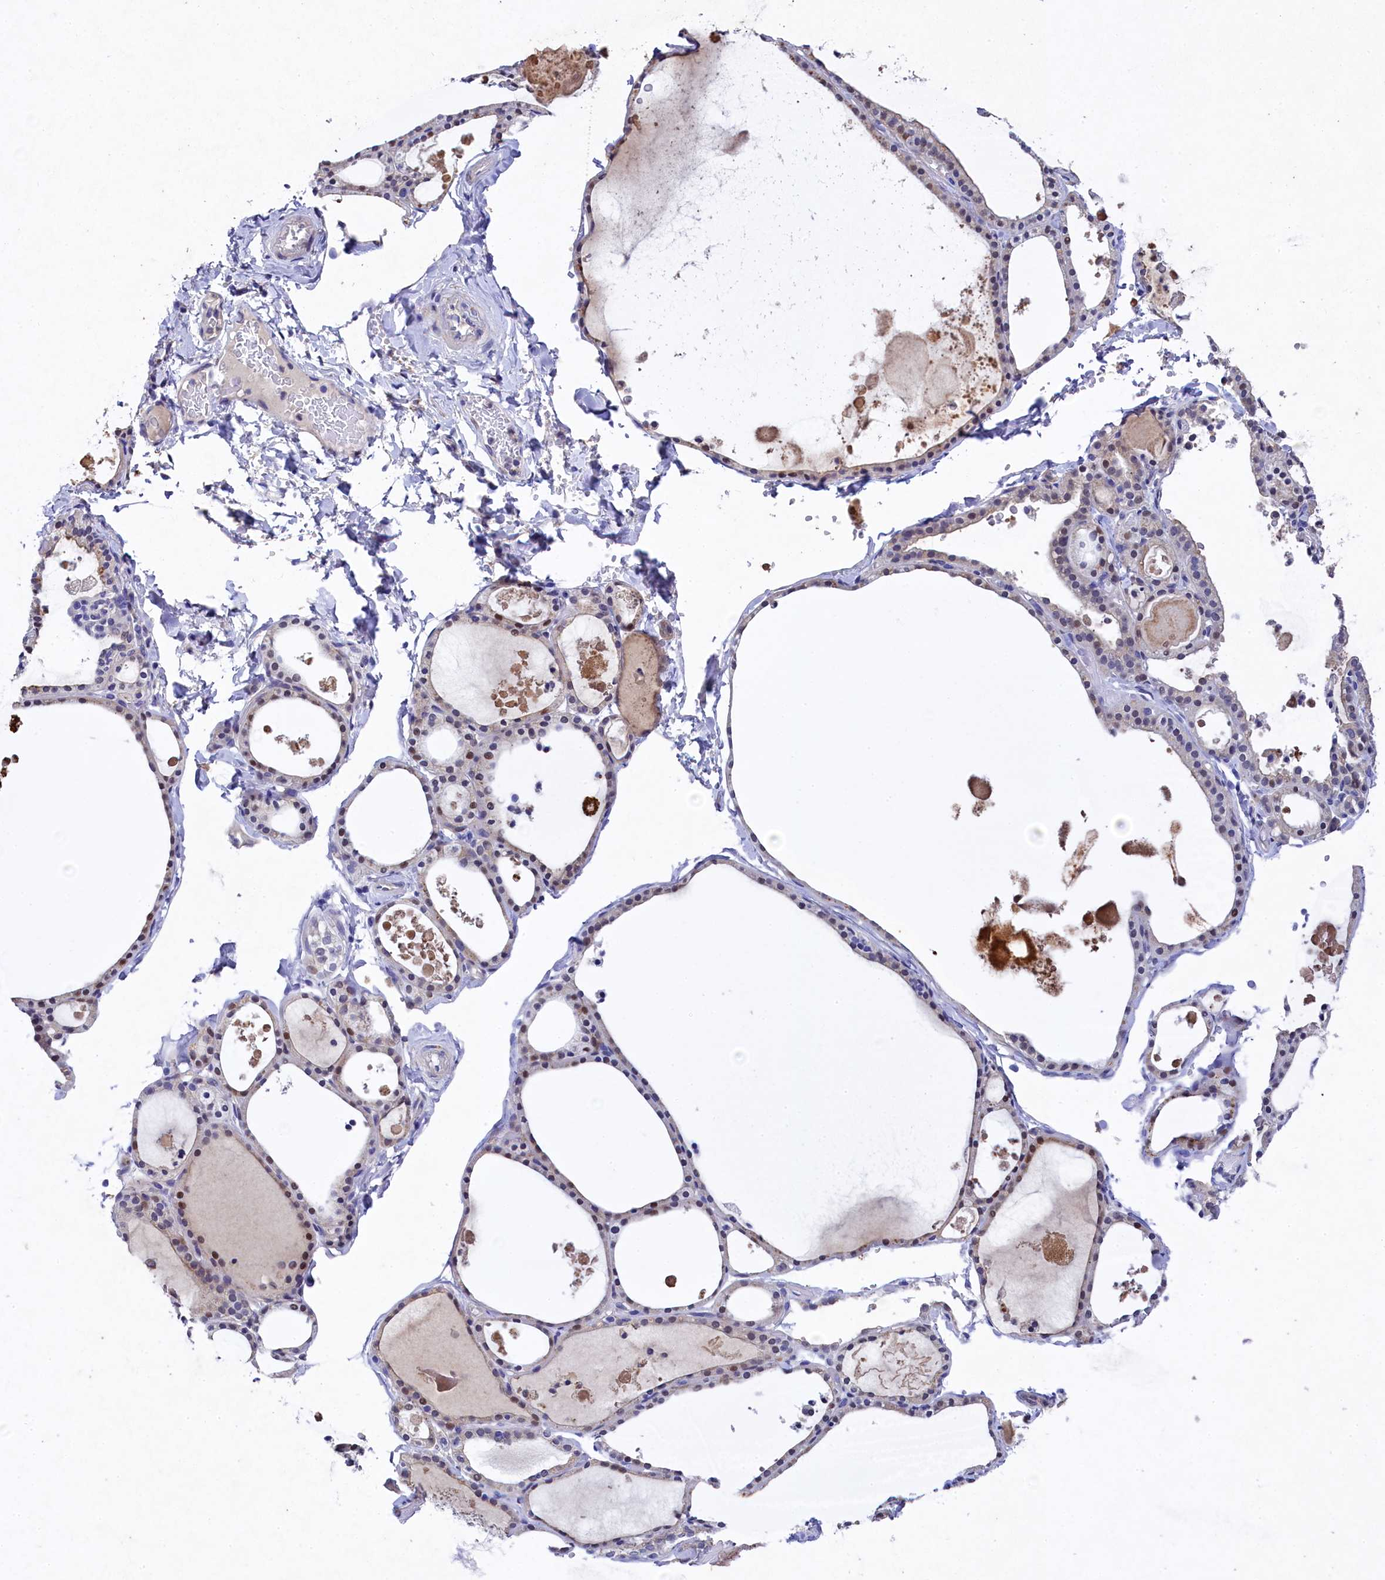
{"staining": {"intensity": "moderate", "quantity": "25%-75%", "location": "cytoplasmic/membranous"}, "tissue": "thyroid gland", "cell_type": "Glandular cells", "image_type": "normal", "snomed": [{"axis": "morphology", "description": "Normal tissue, NOS"}, {"axis": "topography", "description": "Thyroid gland"}], "caption": "A high-resolution micrograph shows IHC staining of normal thyroid gland, which exhibits moderate cytoplasmic/membranous positivity in approximately 25%-75% of glandular cells.", "gene": "TGDS", "patient": {"sex": "male", "age": 56}}